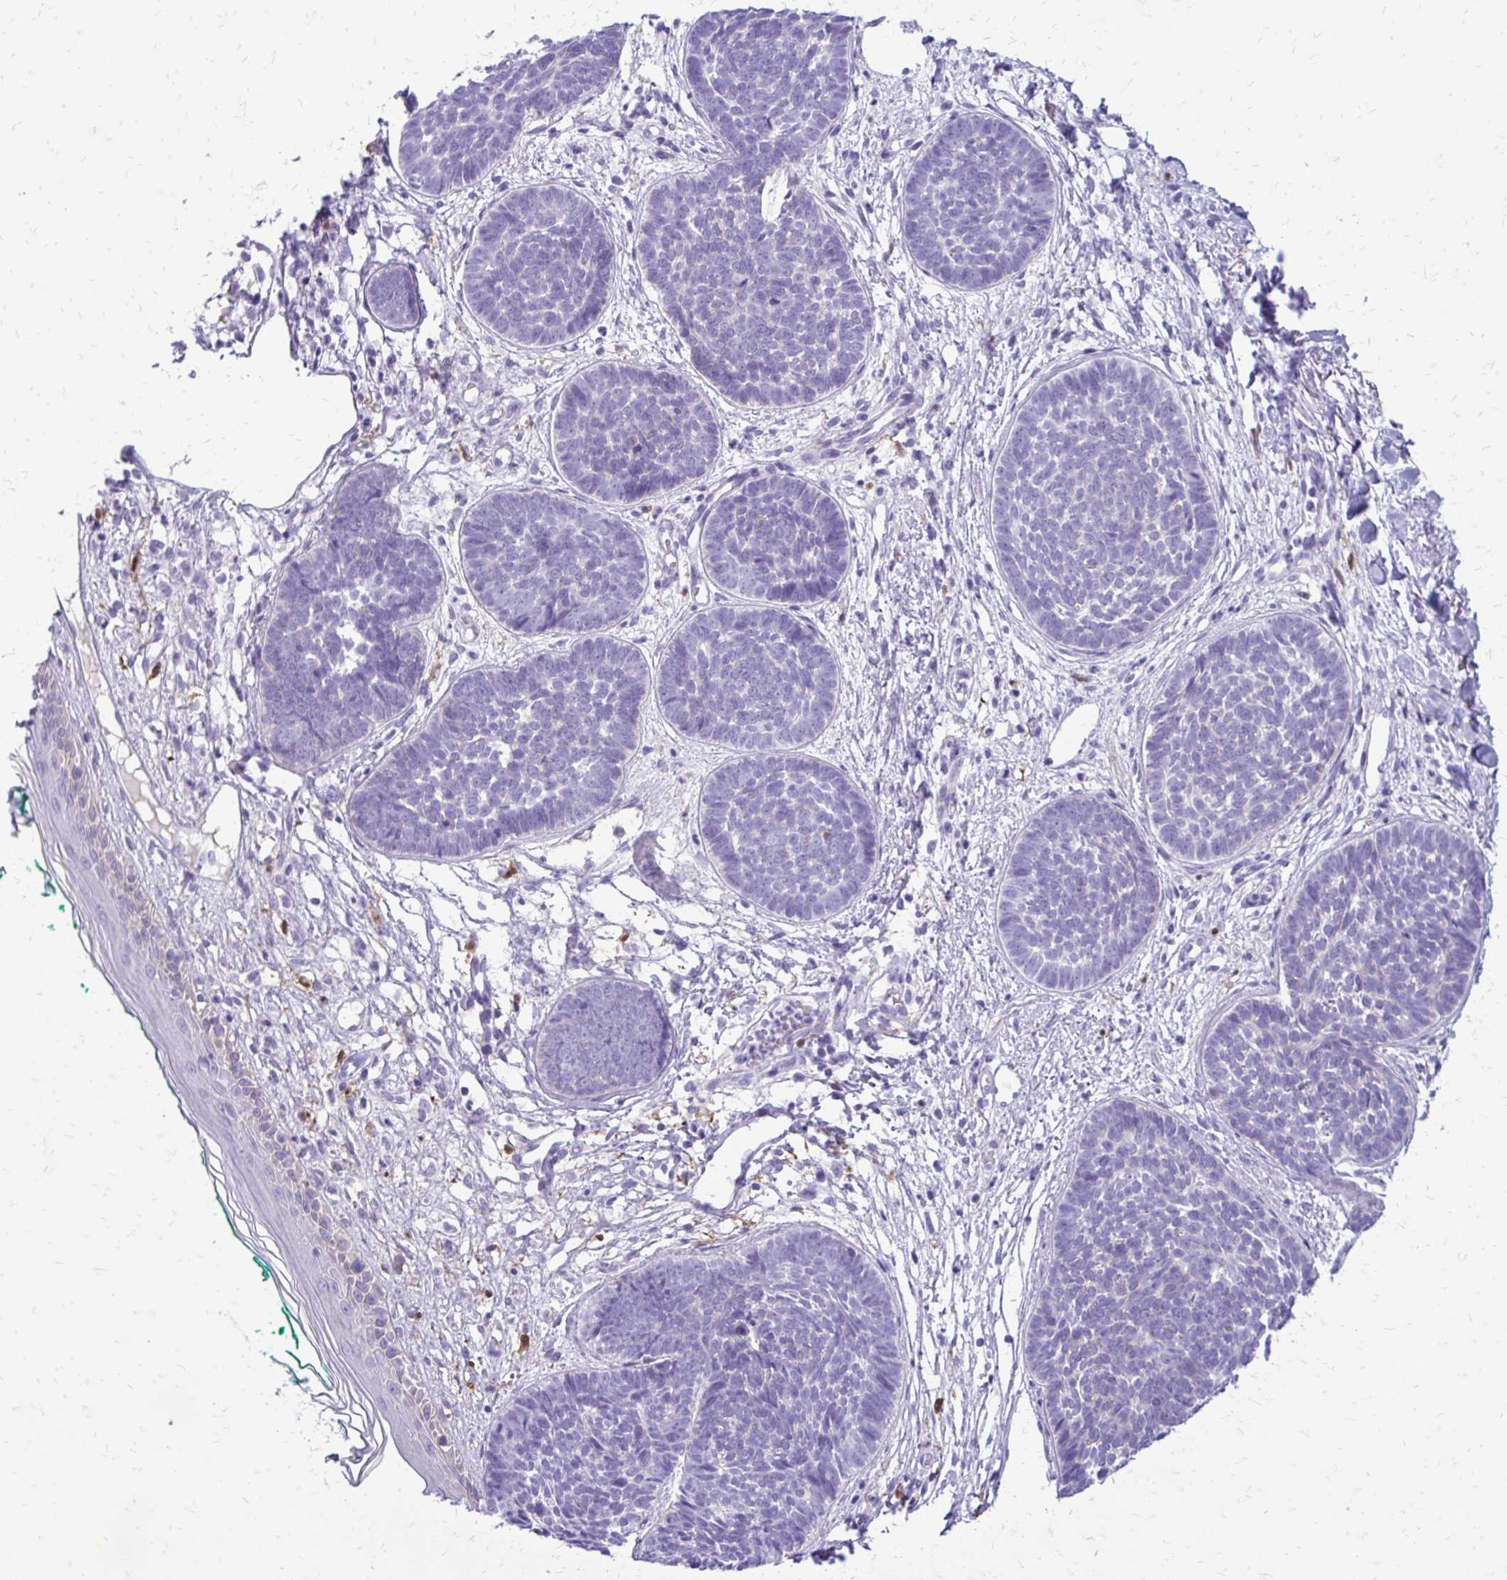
{"staining": {"intensity": "negative", "quantity": "none", "location": "none"}, "tissue": "skin cancer", "cell_type": "Tumor cells", "image_type": "cancer", "snomed": [{"axis": "morphology", "description": "Basal cell carcinoma"}, {"axis": "topography", "description": "Skin"}, {"axis": "topography", "description": "Skin of neck"}, {"axis": "topography", "description": "Skin of shoulder"}, {"axis": "topography", "description": "Skin of back"}], "caption": "Tumor cells are negative for protein expression in human skin cancer (basal cell carcinoma). (Brightfield microscopy of DAB (3,3'-diaminobenzidine) immunohistochemistry (IHC) at high magnification).", "gene": "SIGLEC11", "patient": {"sex": "male", "age": 80}}